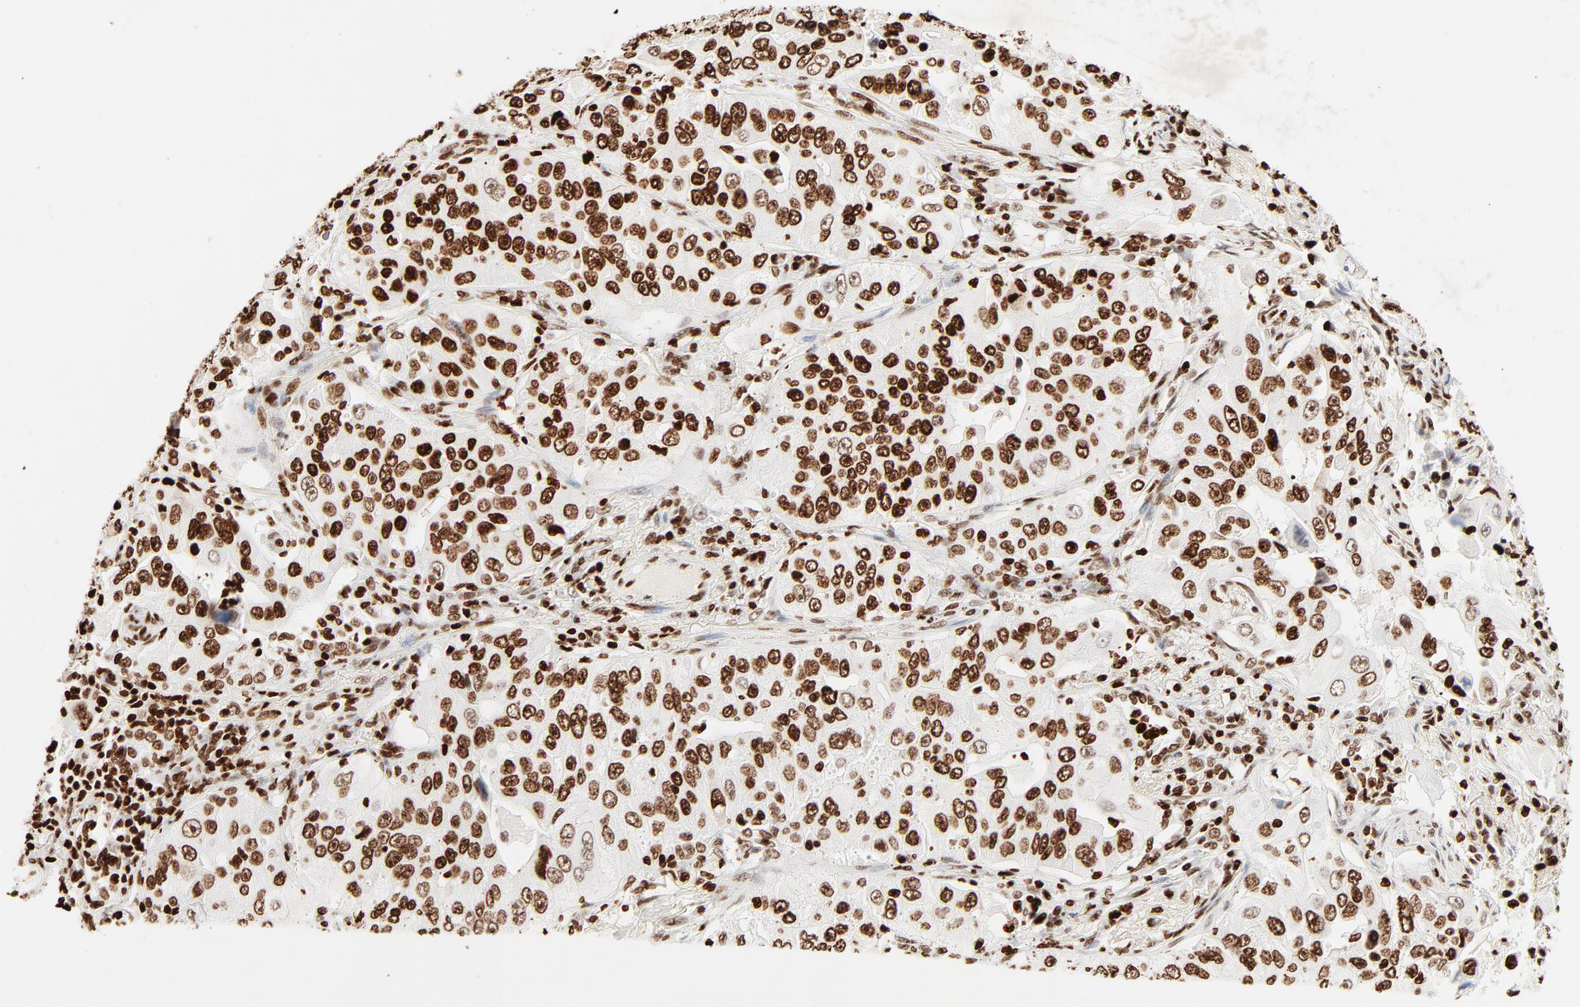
{"staining": {"intensity": "strong", "quantity": ">75%", "location": "nuclear"}, "tissue": "lung cancer", "cell_type": "Tumor cells", "image_type": "cancer", "snomed": [{"axis": "morphology", "description": "Adenocarcinoma, NOS"}, {"axis": "topography", "description": "Lung"}], "caption": "A micrograph of lung adenocarcinoma stained for a protein demonstrates strong nuclear brown staining in tumor cells.", "gene": "HMGB2", "patient": {"sex": "male", "age": 84}}